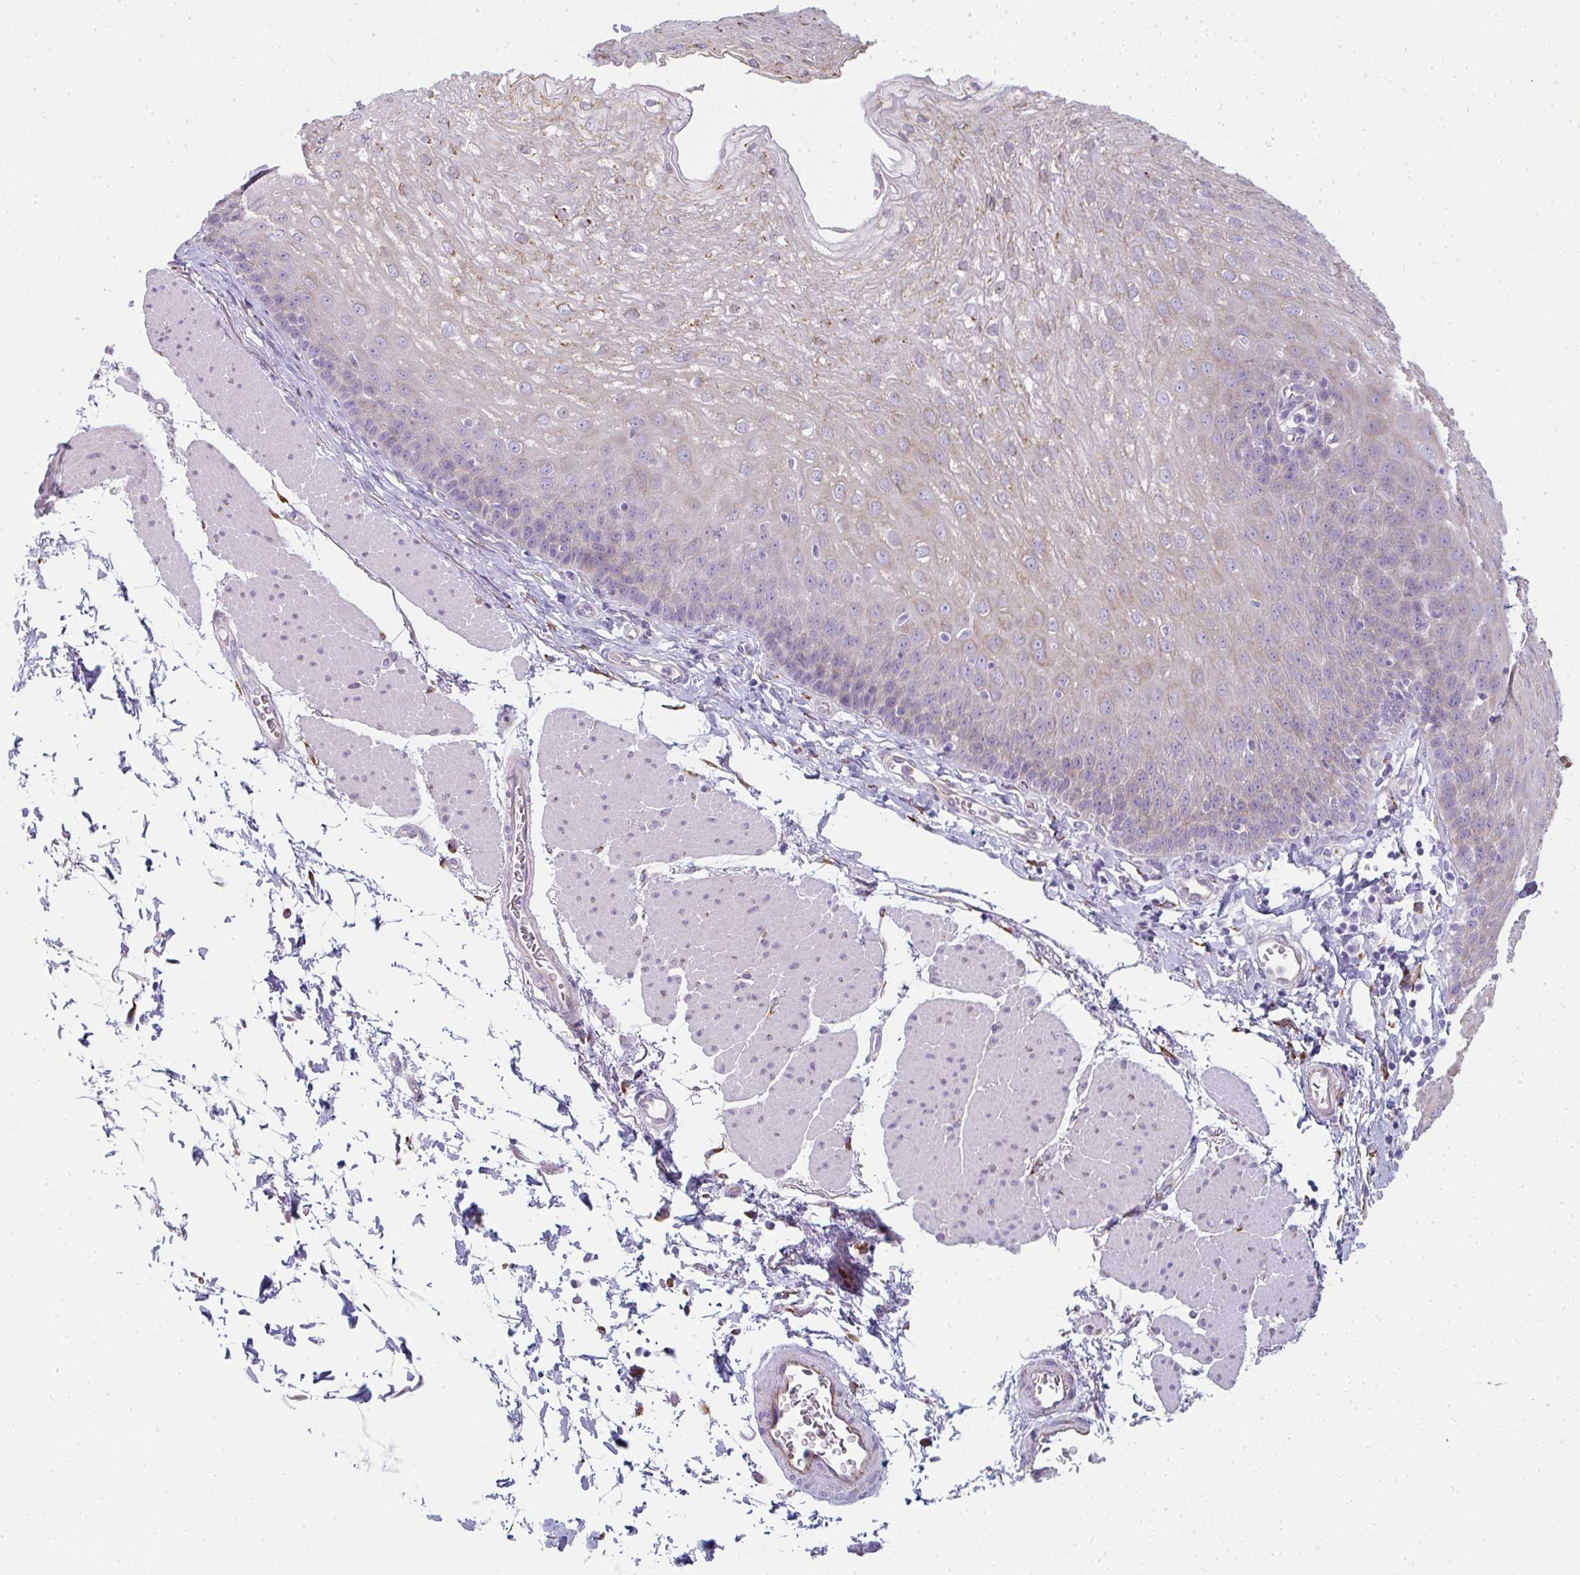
{"staining": {"intensity": "weak", "quantity": "25%-75%", "location": "cytoplasmic/membranous"}, "tissue": "esophagus", "cell_type": "Squamous epithelial cells", "image_type": "normal", "snomed": [{"axis": "morphology", "description": "Normal tissue, NOS"}, {"axis": "topography", "description": "Esophagus"}], "caption": "Squamous epithelial cells reveal low levels of weak cytoplasmic/membranous staining in approximately 25%-75% of cells in benign human esophagus.", "gene": "SHROOM1", "patient": {"sex": "female", "age": 81}}